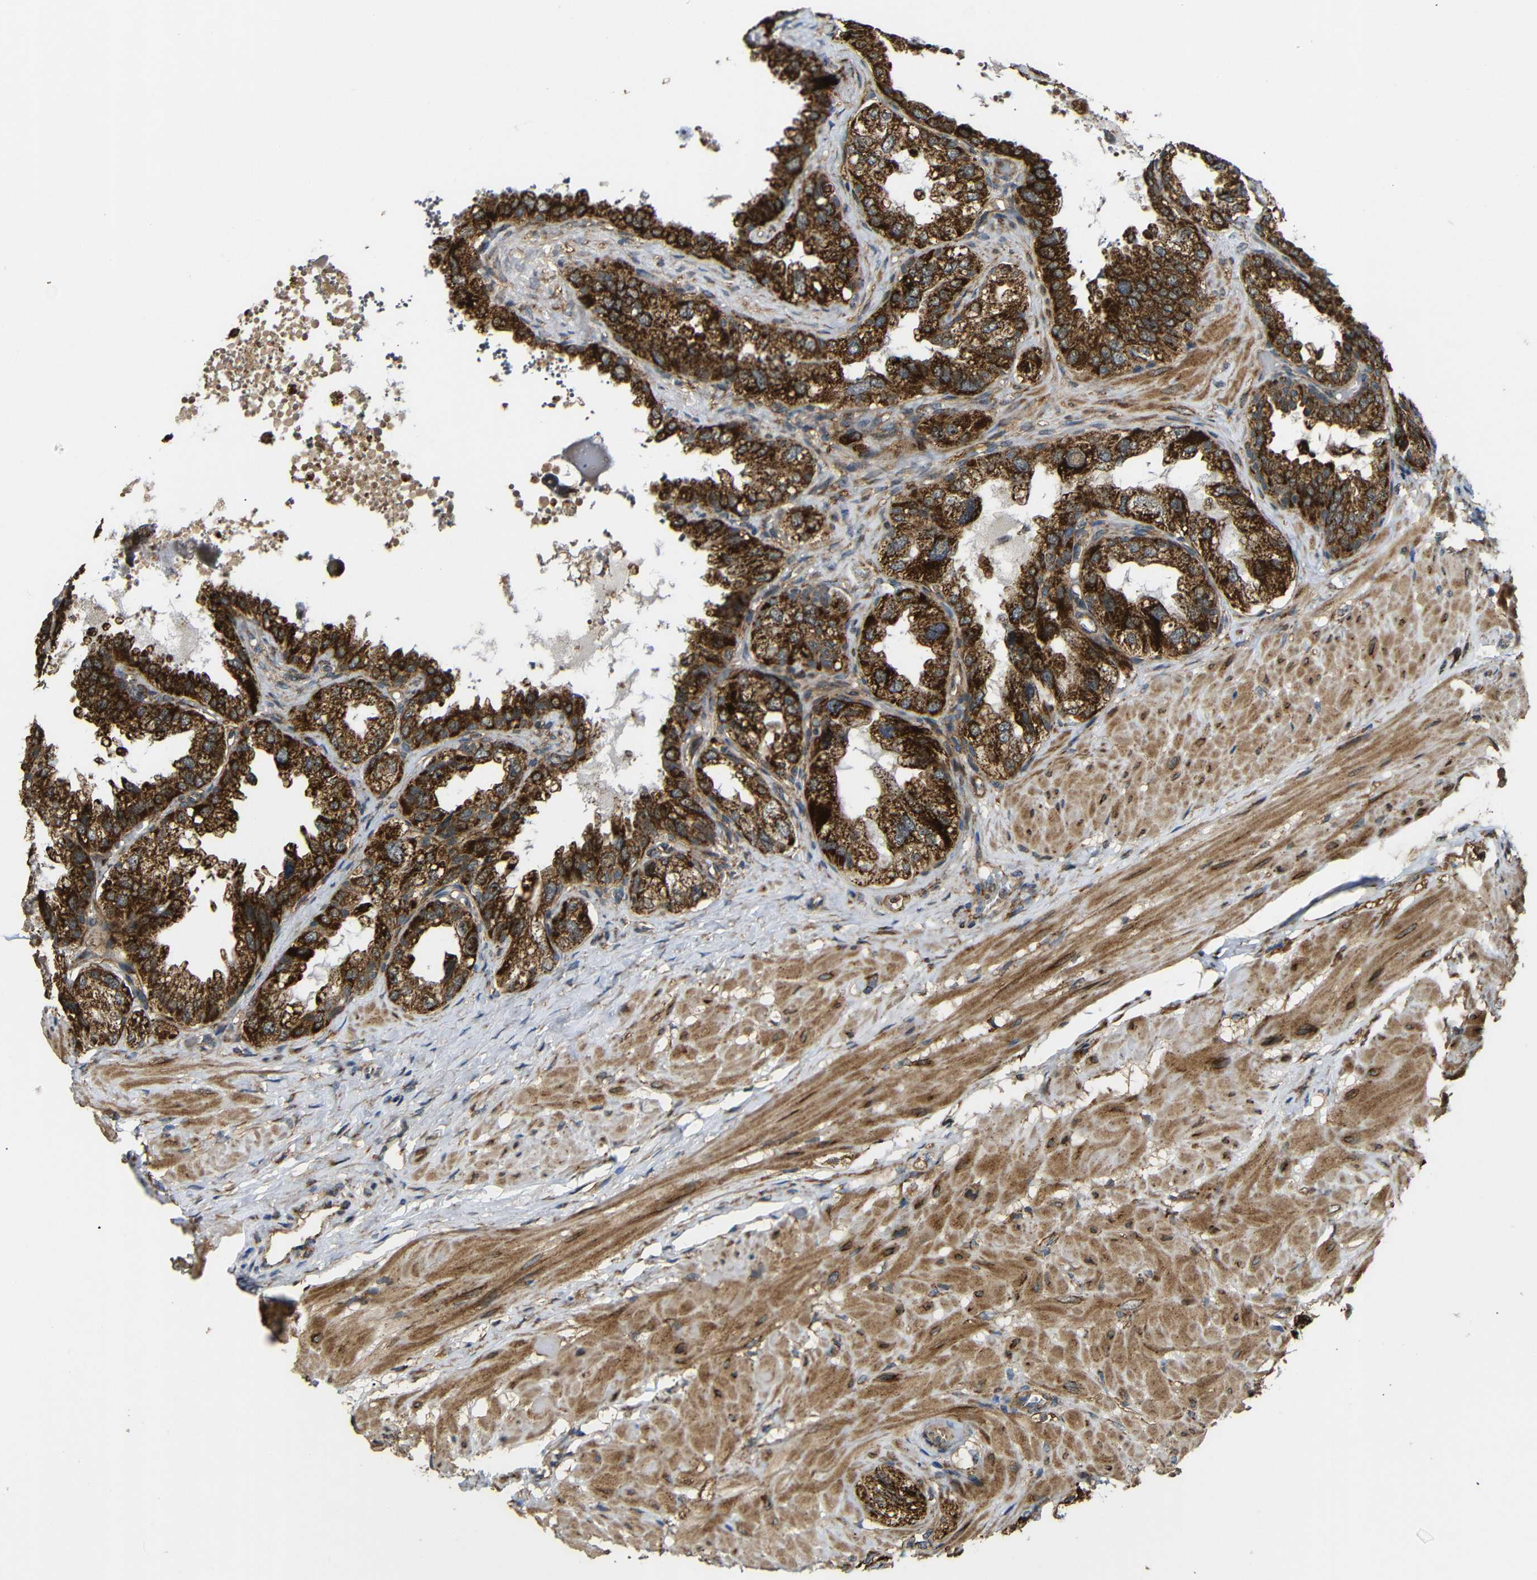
{"staining": {"intensity": "strong", "quantity": ">75%", "location": "cytoplasmic/membranous"}, "tissue": "seminal vesicle", "cell_type": "Glandular cells", "image_type": "normal", "snomed": [{"axis": "morphology", "description": "Normal tissue, NOS"}, {"axis": "topography", "description": "Seminal veicle"}], "caption": "Immunohistochemical staining of benign human seminal vesicle displays high levels of strong cytoplasmic/membranous staining in approximately >75% of glandular cells. (IHC, brightfield microscopy, high magnification).", "gene": "KANK4", "patient": {"sex": "male", "age": 68}}